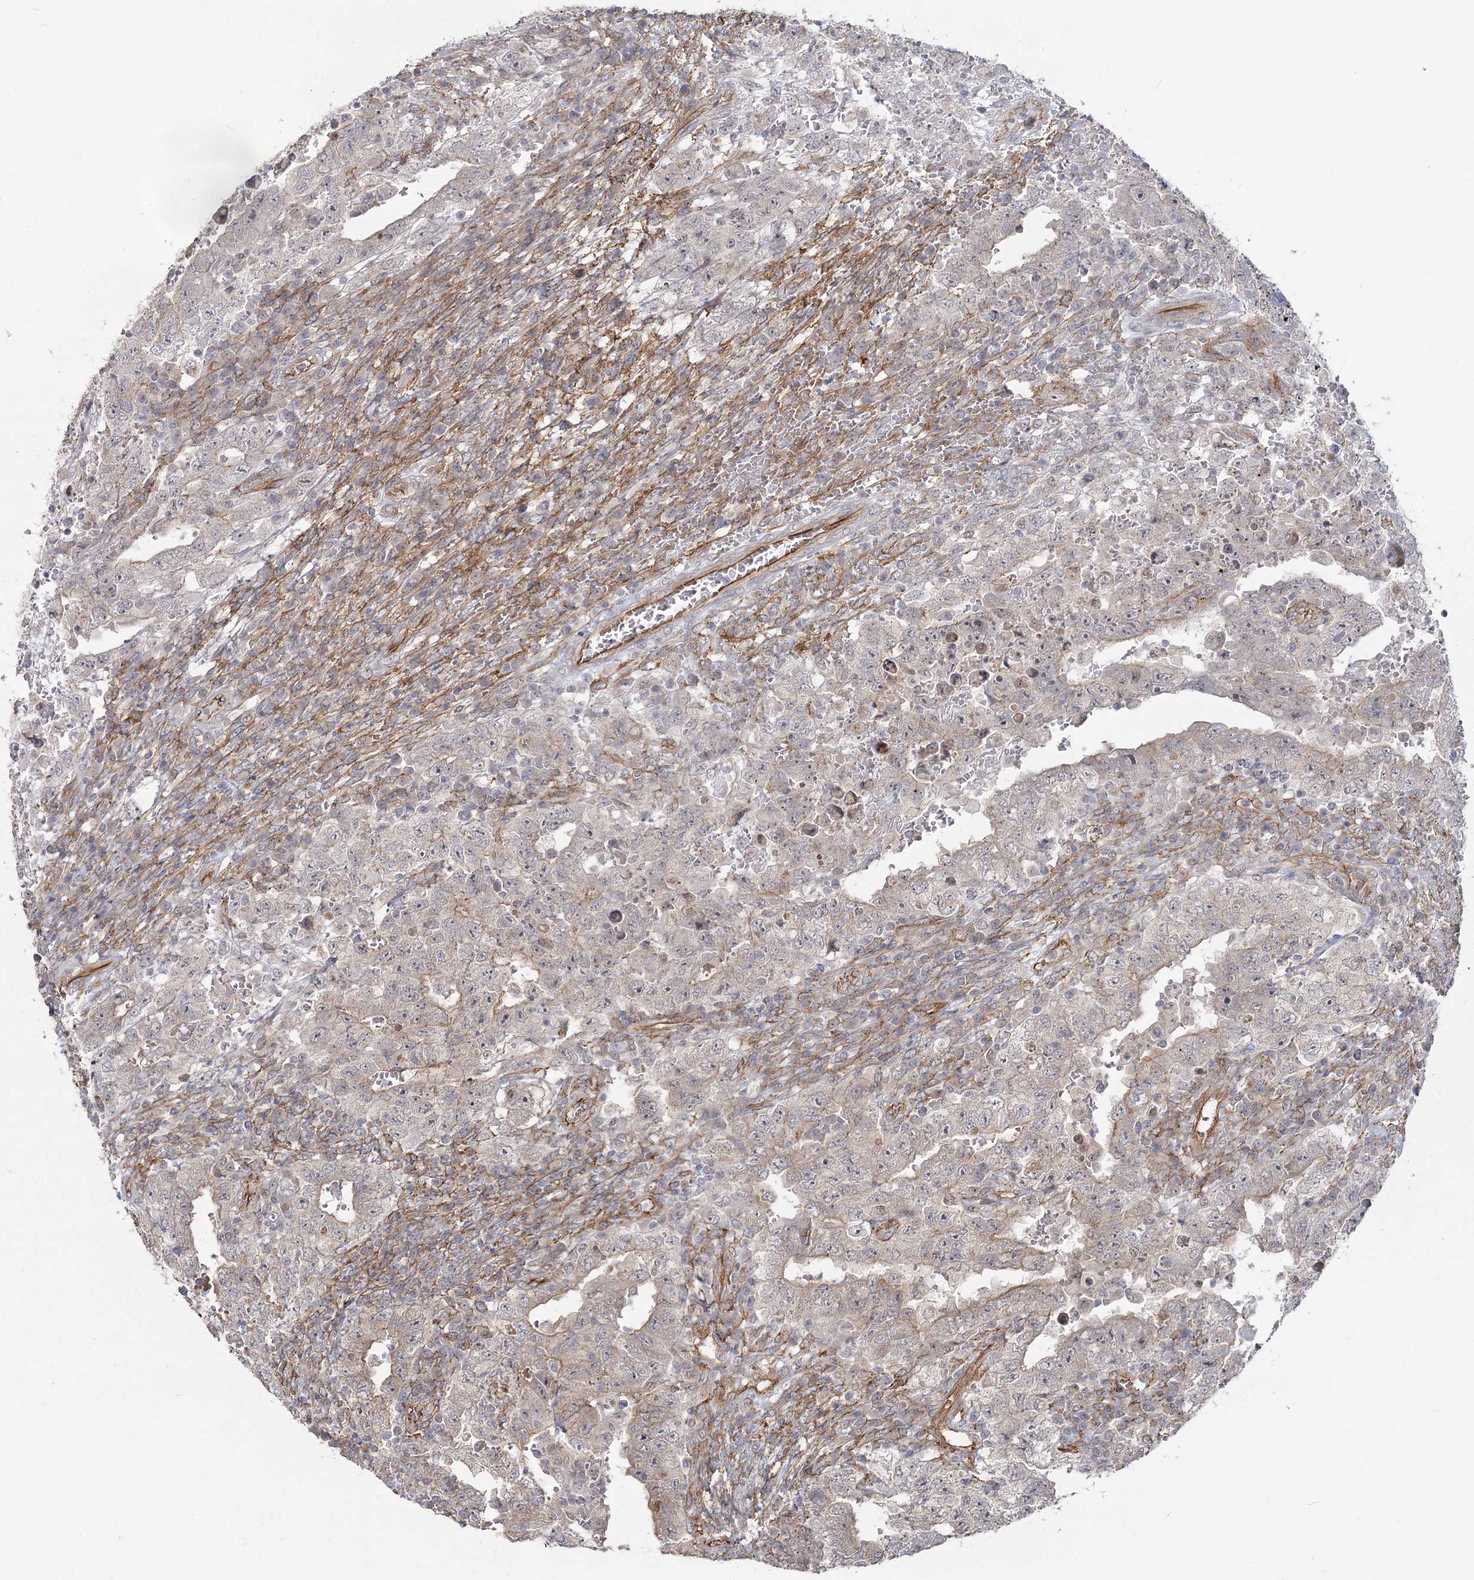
{"staining": {"intensity": "negative", "quantity": "none", "location": "none"}, "tissue": "testis cancer", "cell_type": "Tumor cells", "image_type": "cancer", "snomed": [{"axis": "morphology", "description": "Carcinoma, Embryonal, NOS"}, {"axis": "topography", "description": "Testis"}], "caption": "The histopathology image exhibits no staining of tumor cells in testis cancer. (Immunohistochemistry, brightfield microscopy, high magnification).", "gene": "RPP14", "patient": {"sex": "male", "age": 26}}